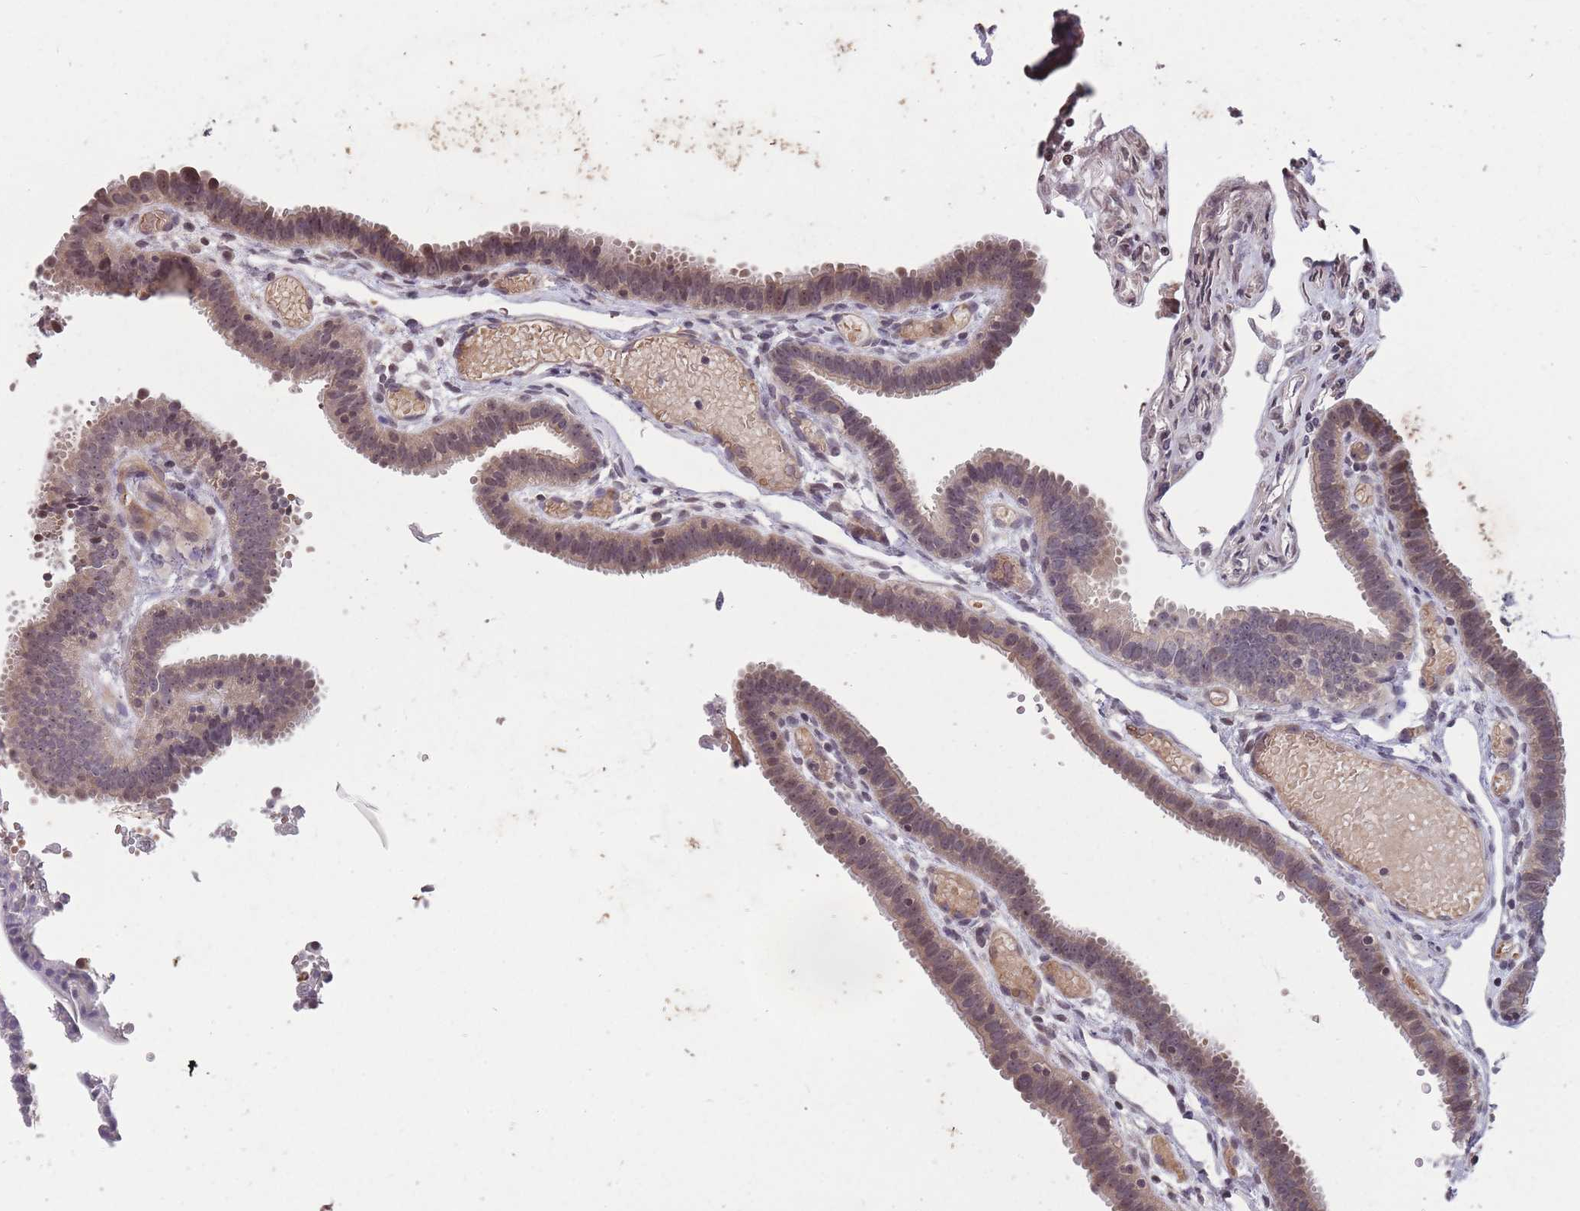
{"staining": {"intensity": "weak", "quantity": "25%-75%", "location": "cytoplasmic/membranous"}, "tissue": "fallopian tube", "cell_type": "Glandular cells", "image_type": "normal", "snomed": [{"axis": "morphology", "description": "Normal tissue, NOS"}, {"axis": "topography", "description": "Fallopian tube"}], "caption": "IHC staining of normal fallopian tube, which exhibits low levels of weak cytoplasmic/membranous expression in approximately 25%-75% of glandular cells indicating weak cytoplasmic/membranous protein staining. The staining was performed using DAB (3,3'-diaminobenzidine) (brown) for protein detection and nuclei were counterstained in hematoxylin (blue).", "gene": "GGT5", "patient": {"sex": "female", "age": 37}}